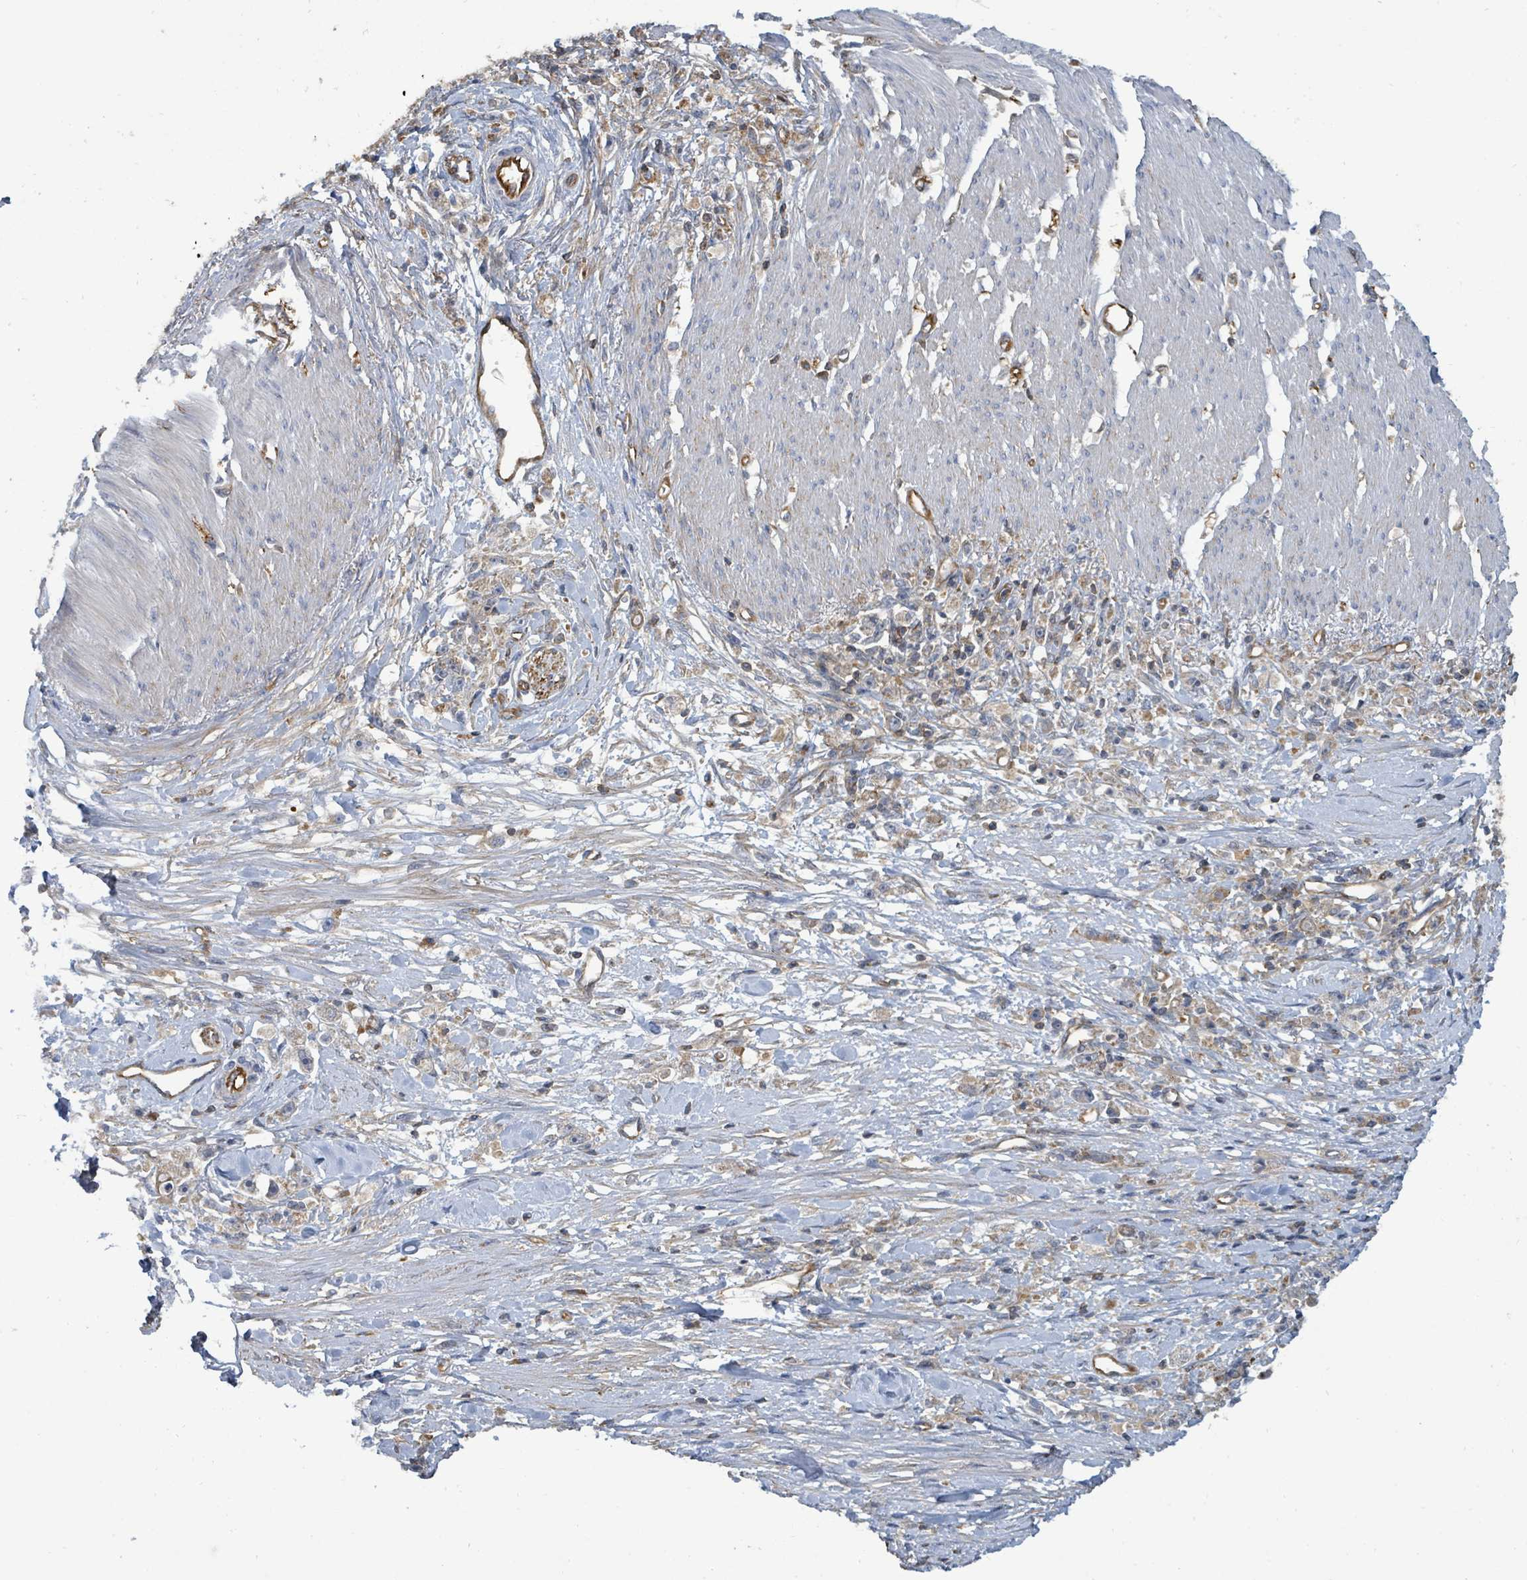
{"staining": {"intensity": "weak", "quantity": "25%-75%", "location": "cytoplasmic/membranous"}, "tissue": "stomach cancer", "cell_type": "Tumor cells", "image_type": "cancer", "snomed": [{"axis": "morphology", "description": "Adenocarcinoma, NOS"}, {"axis": "topography", "description": "Stomach"}], "caption": "Stomach cancer was stained to show a protein in brown. There is low levels of weak cytoplasmic/membranous positivity in approximately 25%-75% of tumor cells. (Stains: DAB in brown, nuclei in blue, Microscopy: brightfield microscopy at high magnification).", "gene": "BOLA2B", "patient": {"sex": "female", "age": 59}}